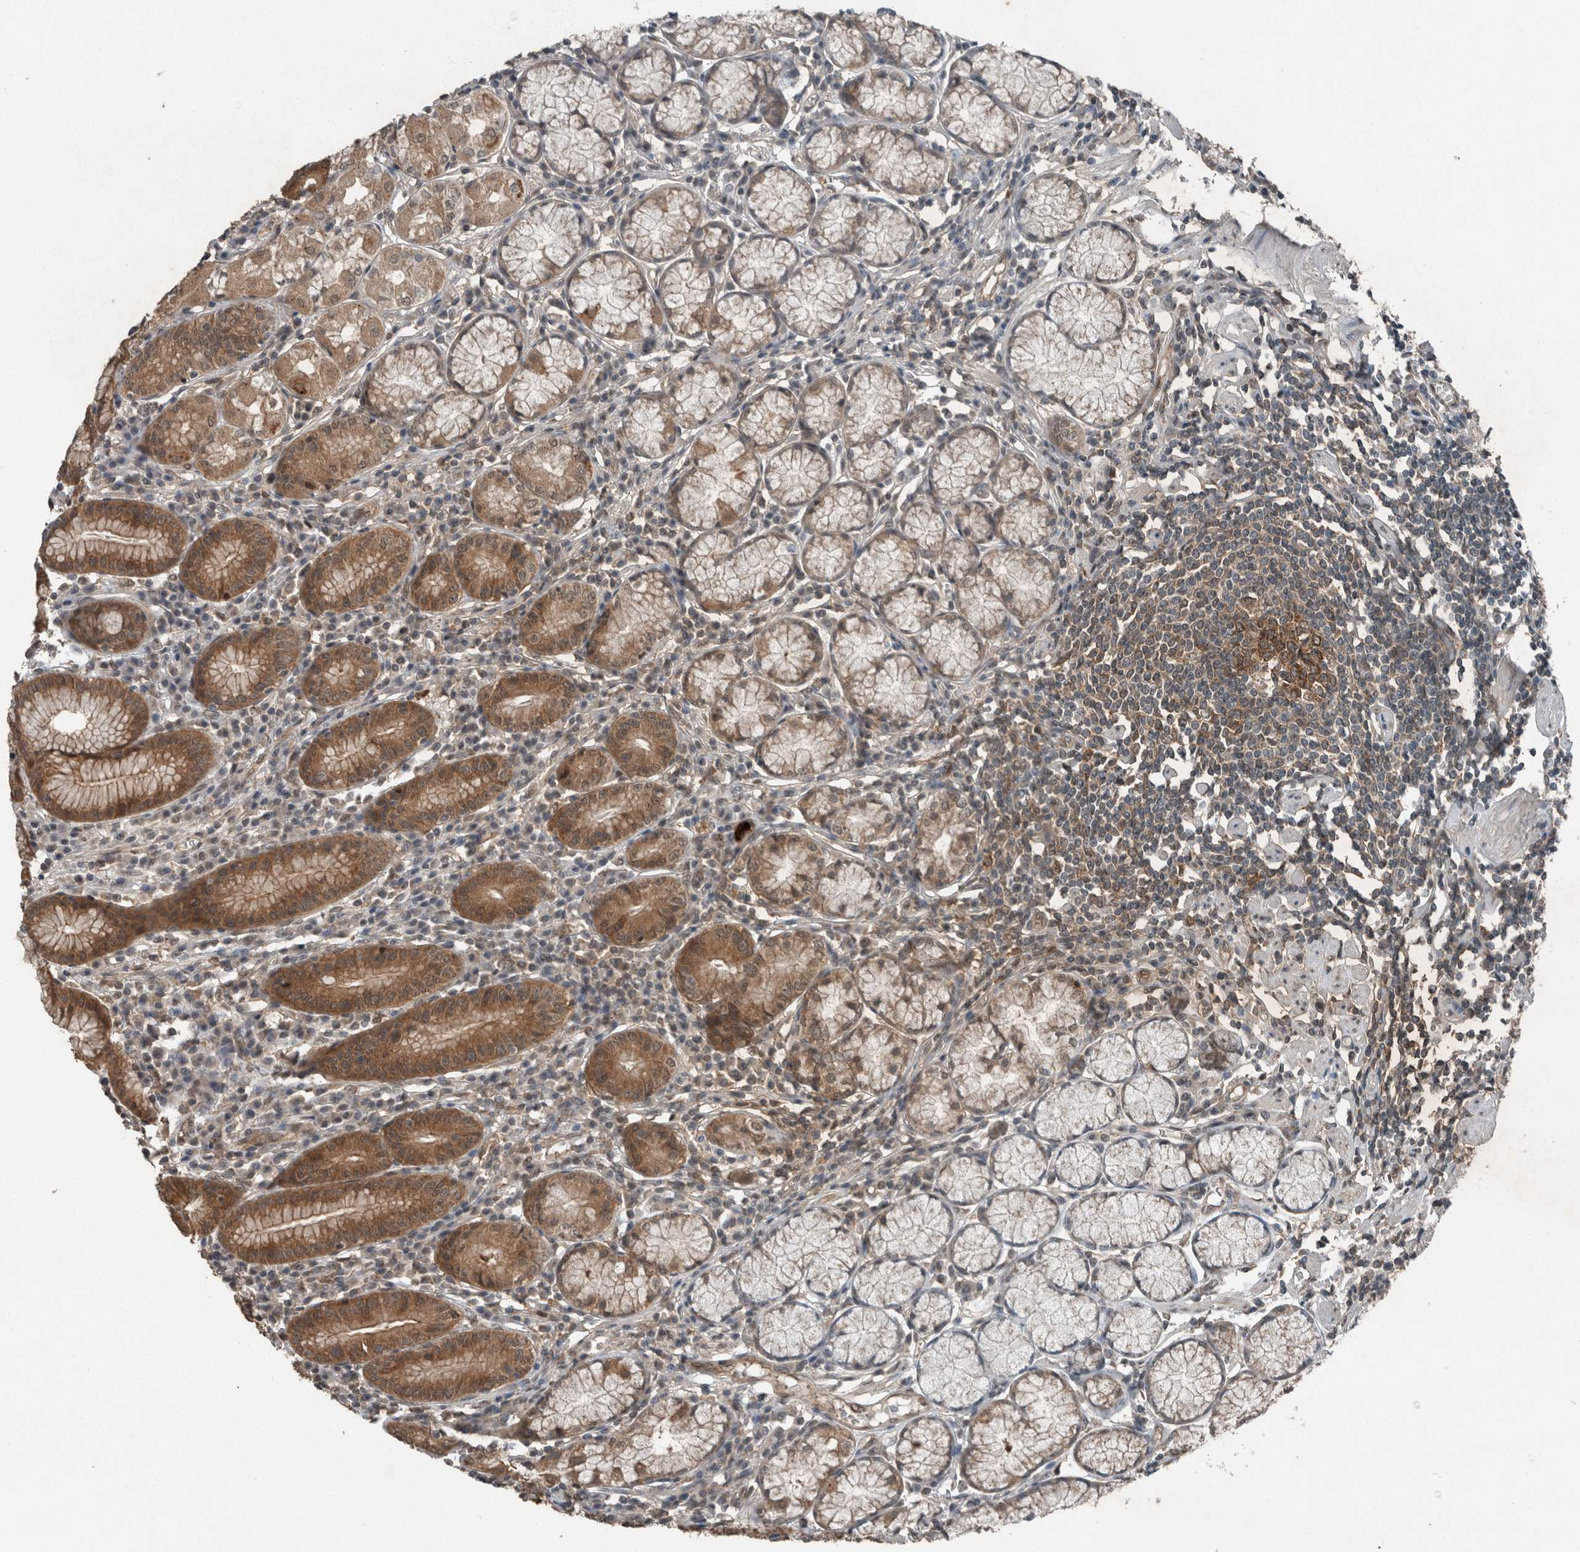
{"staining": {"intensity": "moderate", "quantity": ">75%", "location": "cytoplasmic/membranous"}, "tissue": "stomach", "cell_type": "Glandular cells", "image_type": "normal", "snomed": [{"axis": "morphology", "description": "Normal tissue, NOS"}, {"axis": "topography", "description": "Stomach"}], "caption": "The image shows immunohistochemical staining of normal stomach. There is moderate cytoplasmic/membranous expression is appreciated in approximately >75% of glandular cells. The protein is stained brown, and the nuclei are stained in blue (DAB (3,3'-diaminobenzidine) IHC with brightfield microscopy, high magnification).", "gene": "MYO1E", "patient": {"sex": "male", "age": 55}}